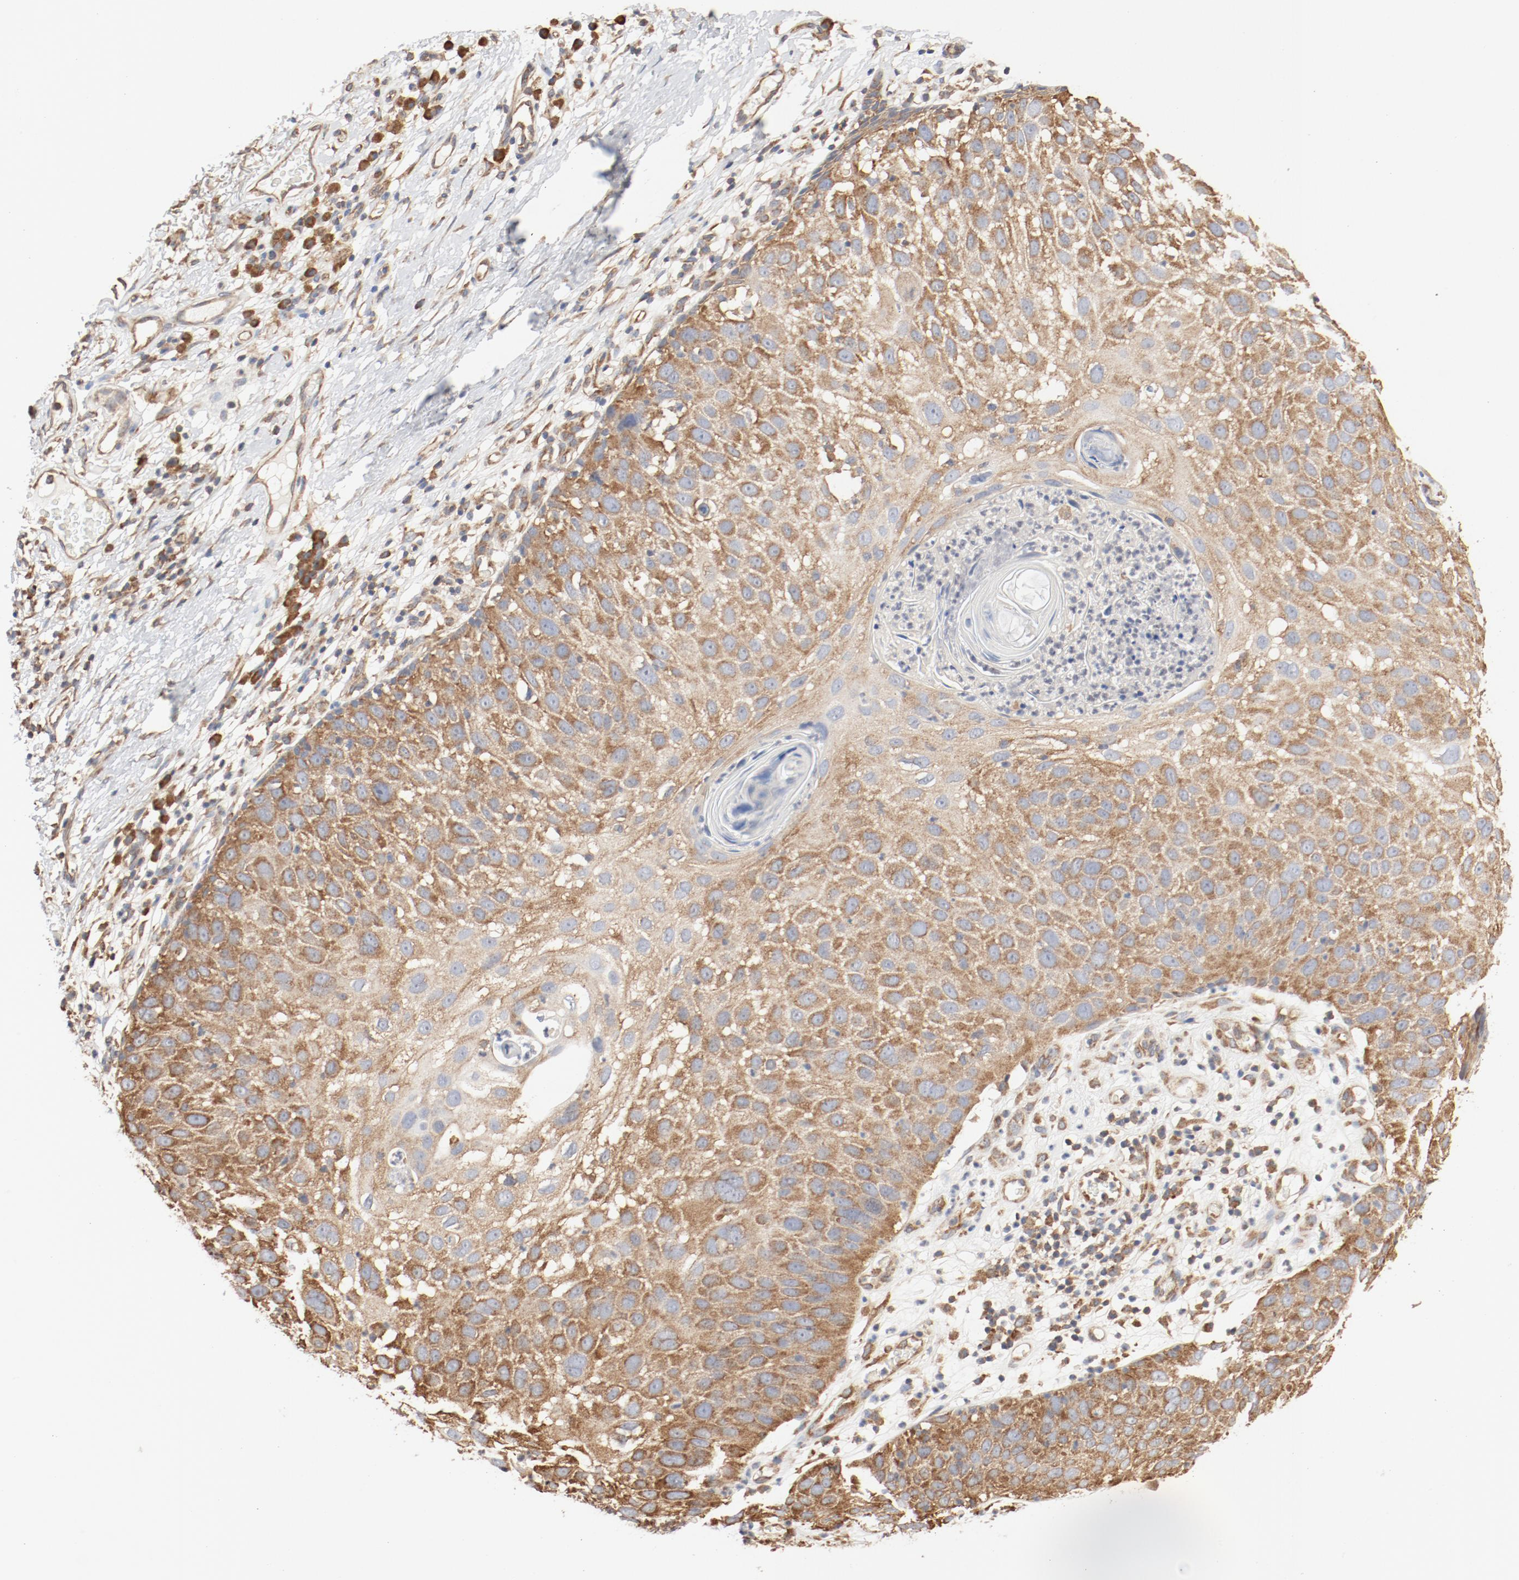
{"staining": {"intensity": "moderate", "quantity": ">75%", "location": "cytoplasmic/membranous"}, "tissue": "skin cancer", "cell_type": "Tumor cells", "image_type": "cancer", "snomed": [{"axis": "morphology", "description": "Squamous cell carcinoma, NOS"}, {"axis": "topography", "description": "Skin"}], "caption": "Skin cancer stained with DAB (3,3'-diaminobenzidine) immunohistochemistry reveals medium levels of moderate cytoplasmic/membranous expression in about >75% of tumor cells.", "gene": "RPS6", "patient": {"sex": "male", "age": 87}}